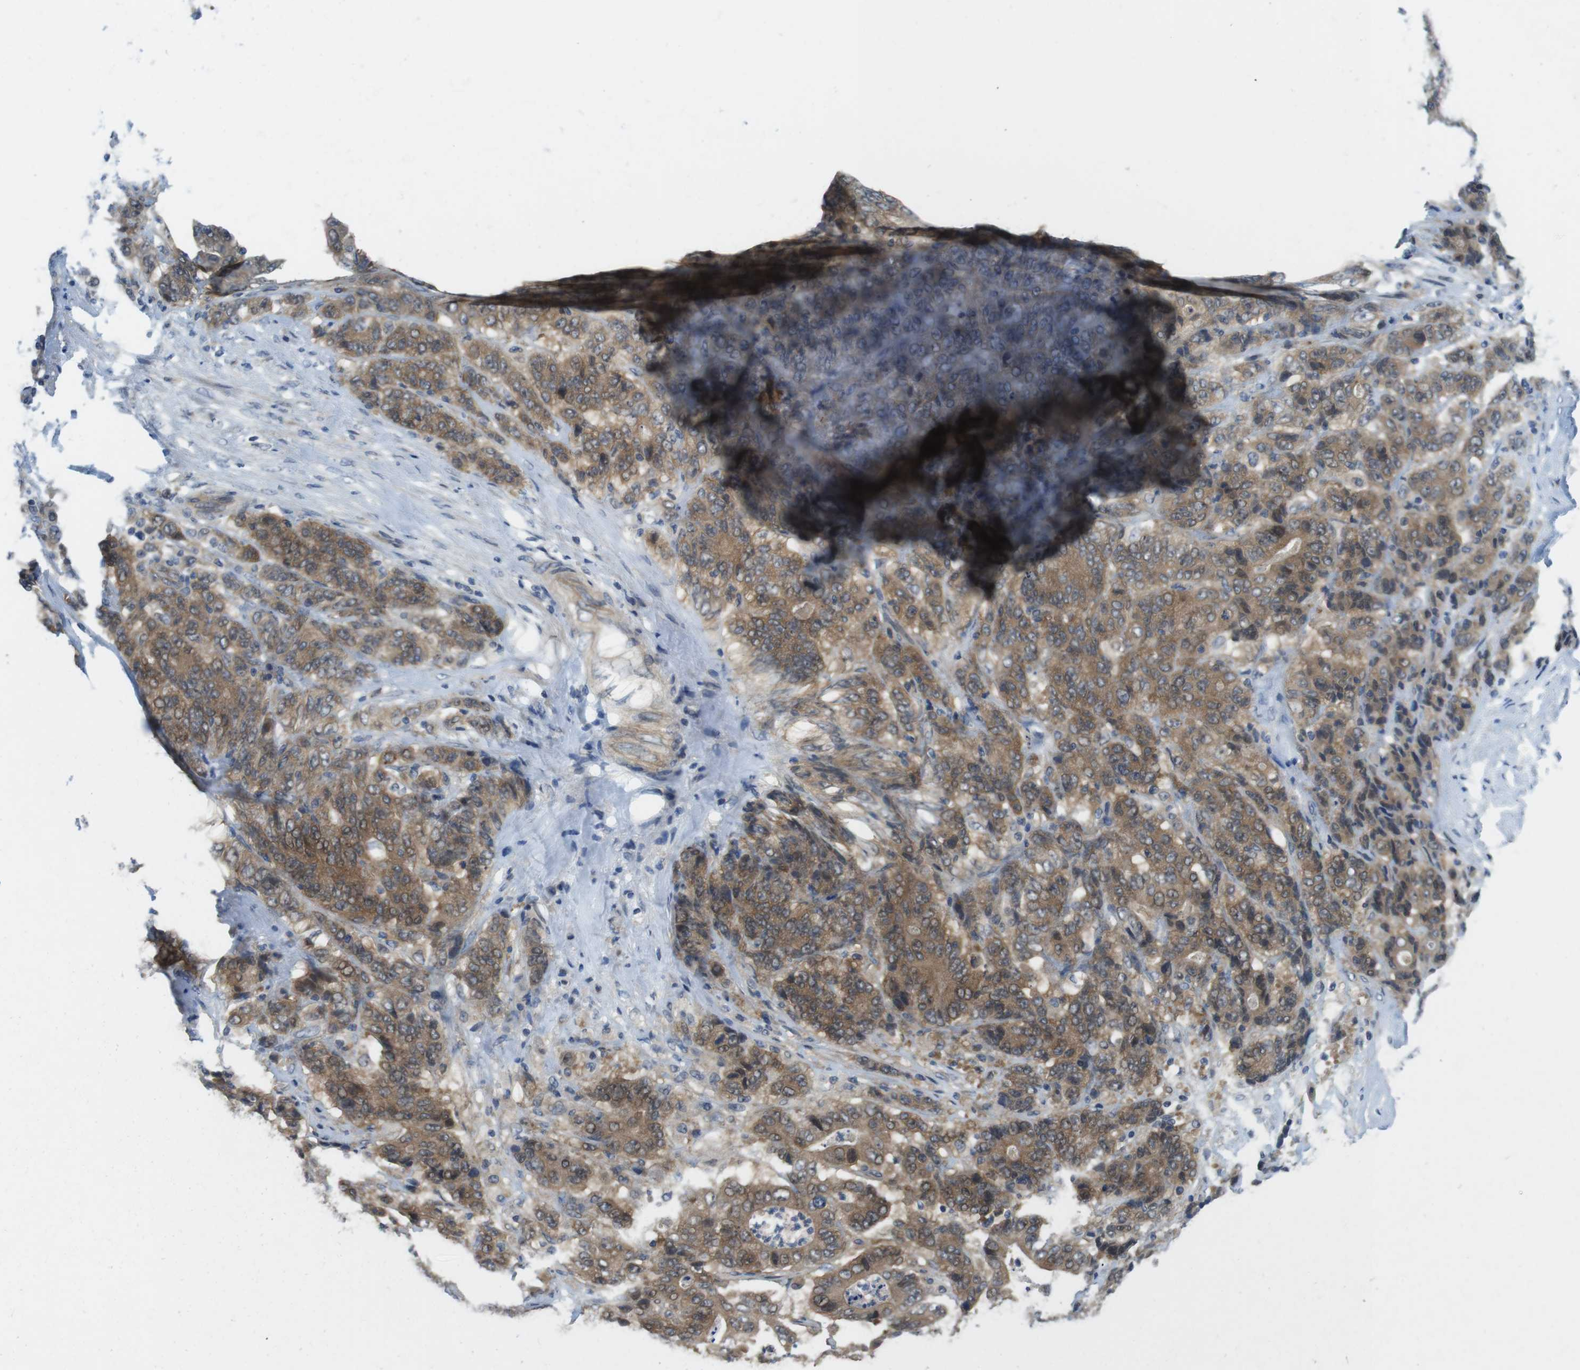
{"staining": {"intensity": "moderate", "quantity": ">75%", "location": "cytoplasmic/membranous"}, "tissue": "stomach cancer", "cell_type": "Tumor cells", "image_type": "cancer", "snomed": [{"axis": "morphology", "description": "Adenocarcinoma, NOS"}, {"axis": "topography", "description": "Stomach"}], "caption": "Tumor cells show medium levels of moderate cytoplasmic/membranous expression in approximately >75% of cells in human stomach cancer (adenocarcinoma). (DAB = brown stain, brightfield microscopy at high magnification).", "gene": "SUGT1", "patient": {"sex": "female", "age": 73}}